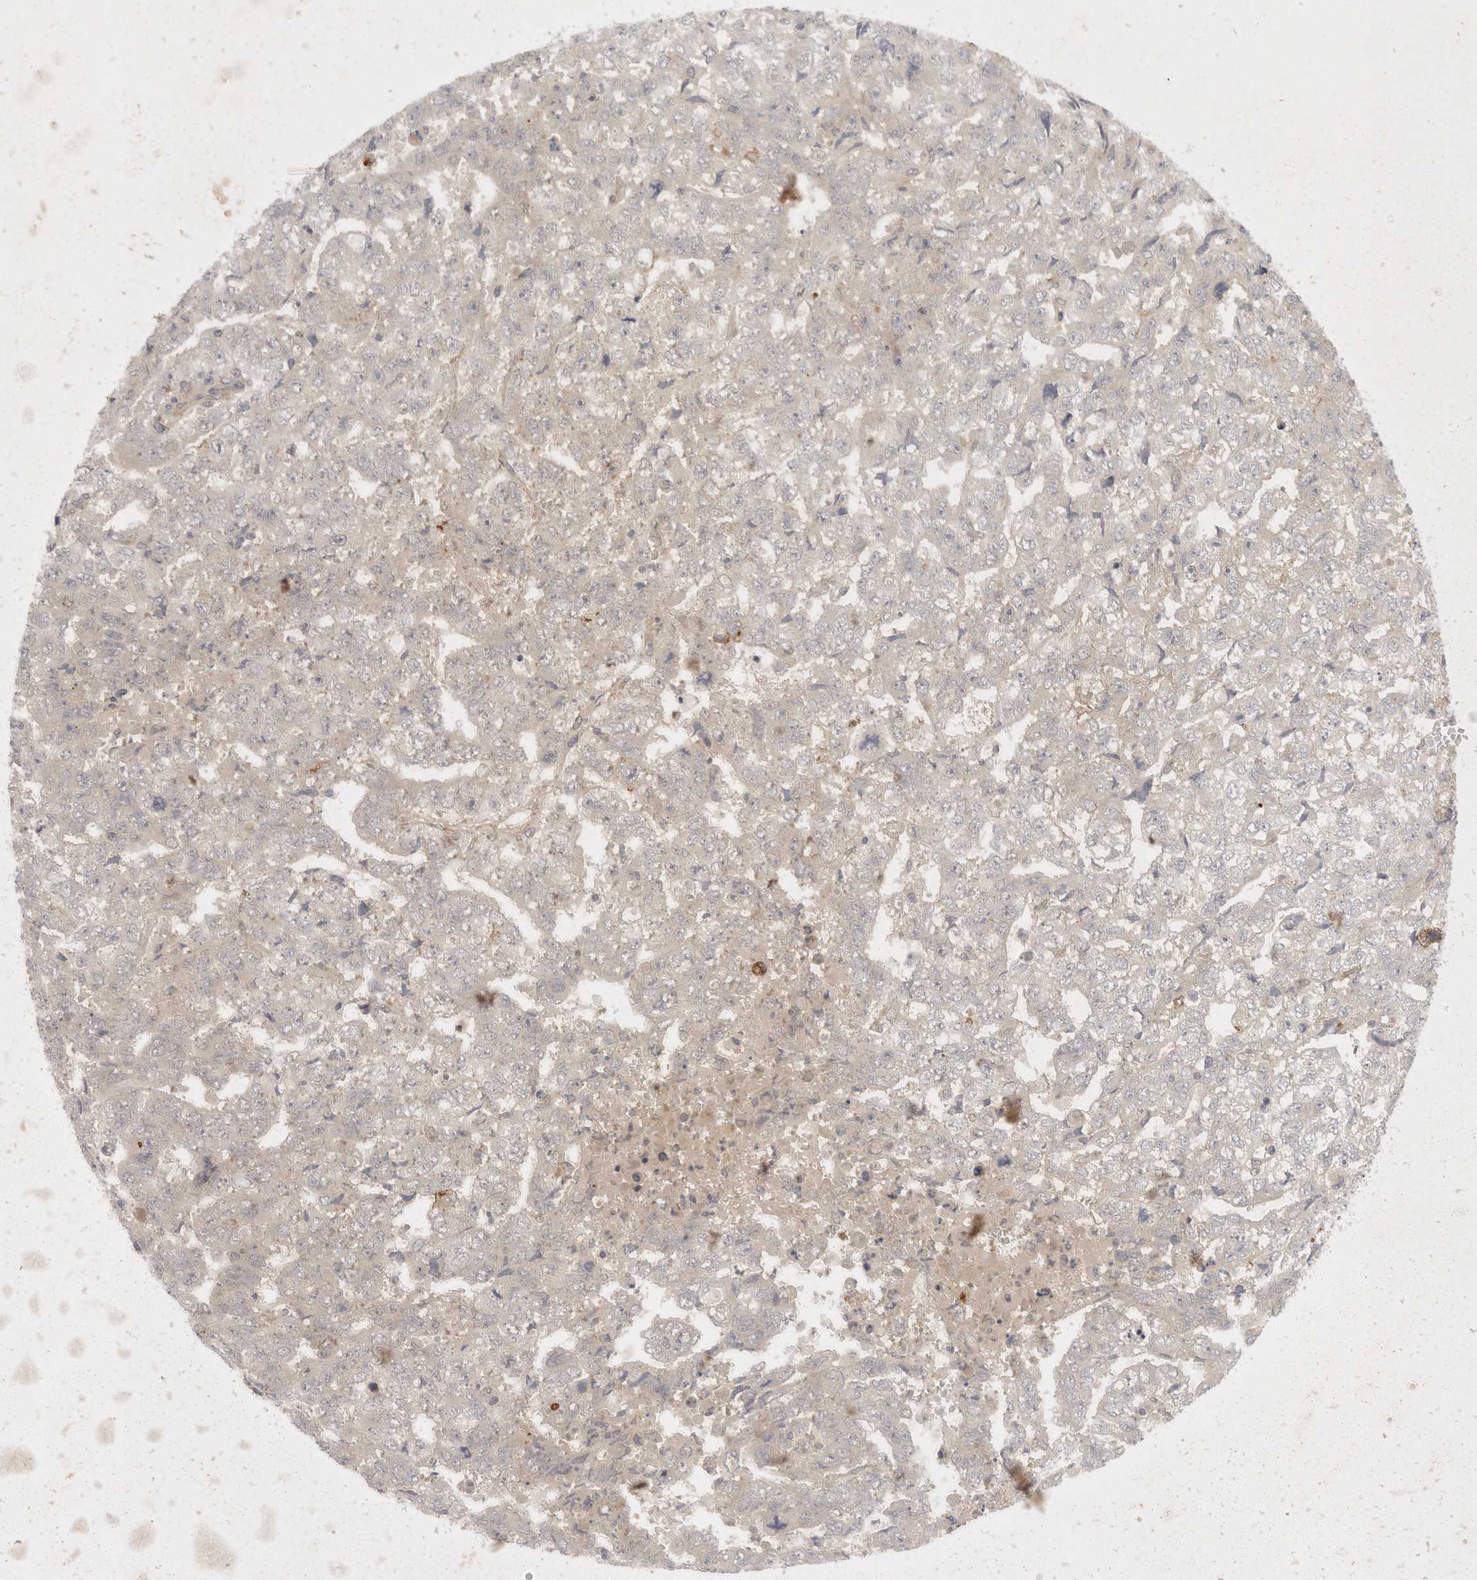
{"staining": {"intensity": "negative", "quantity": "none", "location": "none"}, "tissue": "testis cancer", "cell_type": "Tumor cells", "image_type": "cancer", "snomed": [{"axis": "morphology", "description": "Carcinoma, Embryonal, NOS"}, {"axis": "topography", "description": "Testis"}], "caption": "Protein analysis of testis cancer (embryonal carcinoma) exhibits no significant expression in tumor cells. (DAB (3,3'-diaminobenzidine) immunohistochemistry (IHC), high magnification).", "gene": "EIF4G3", "patient": {"sex": "male", "age": 36}}